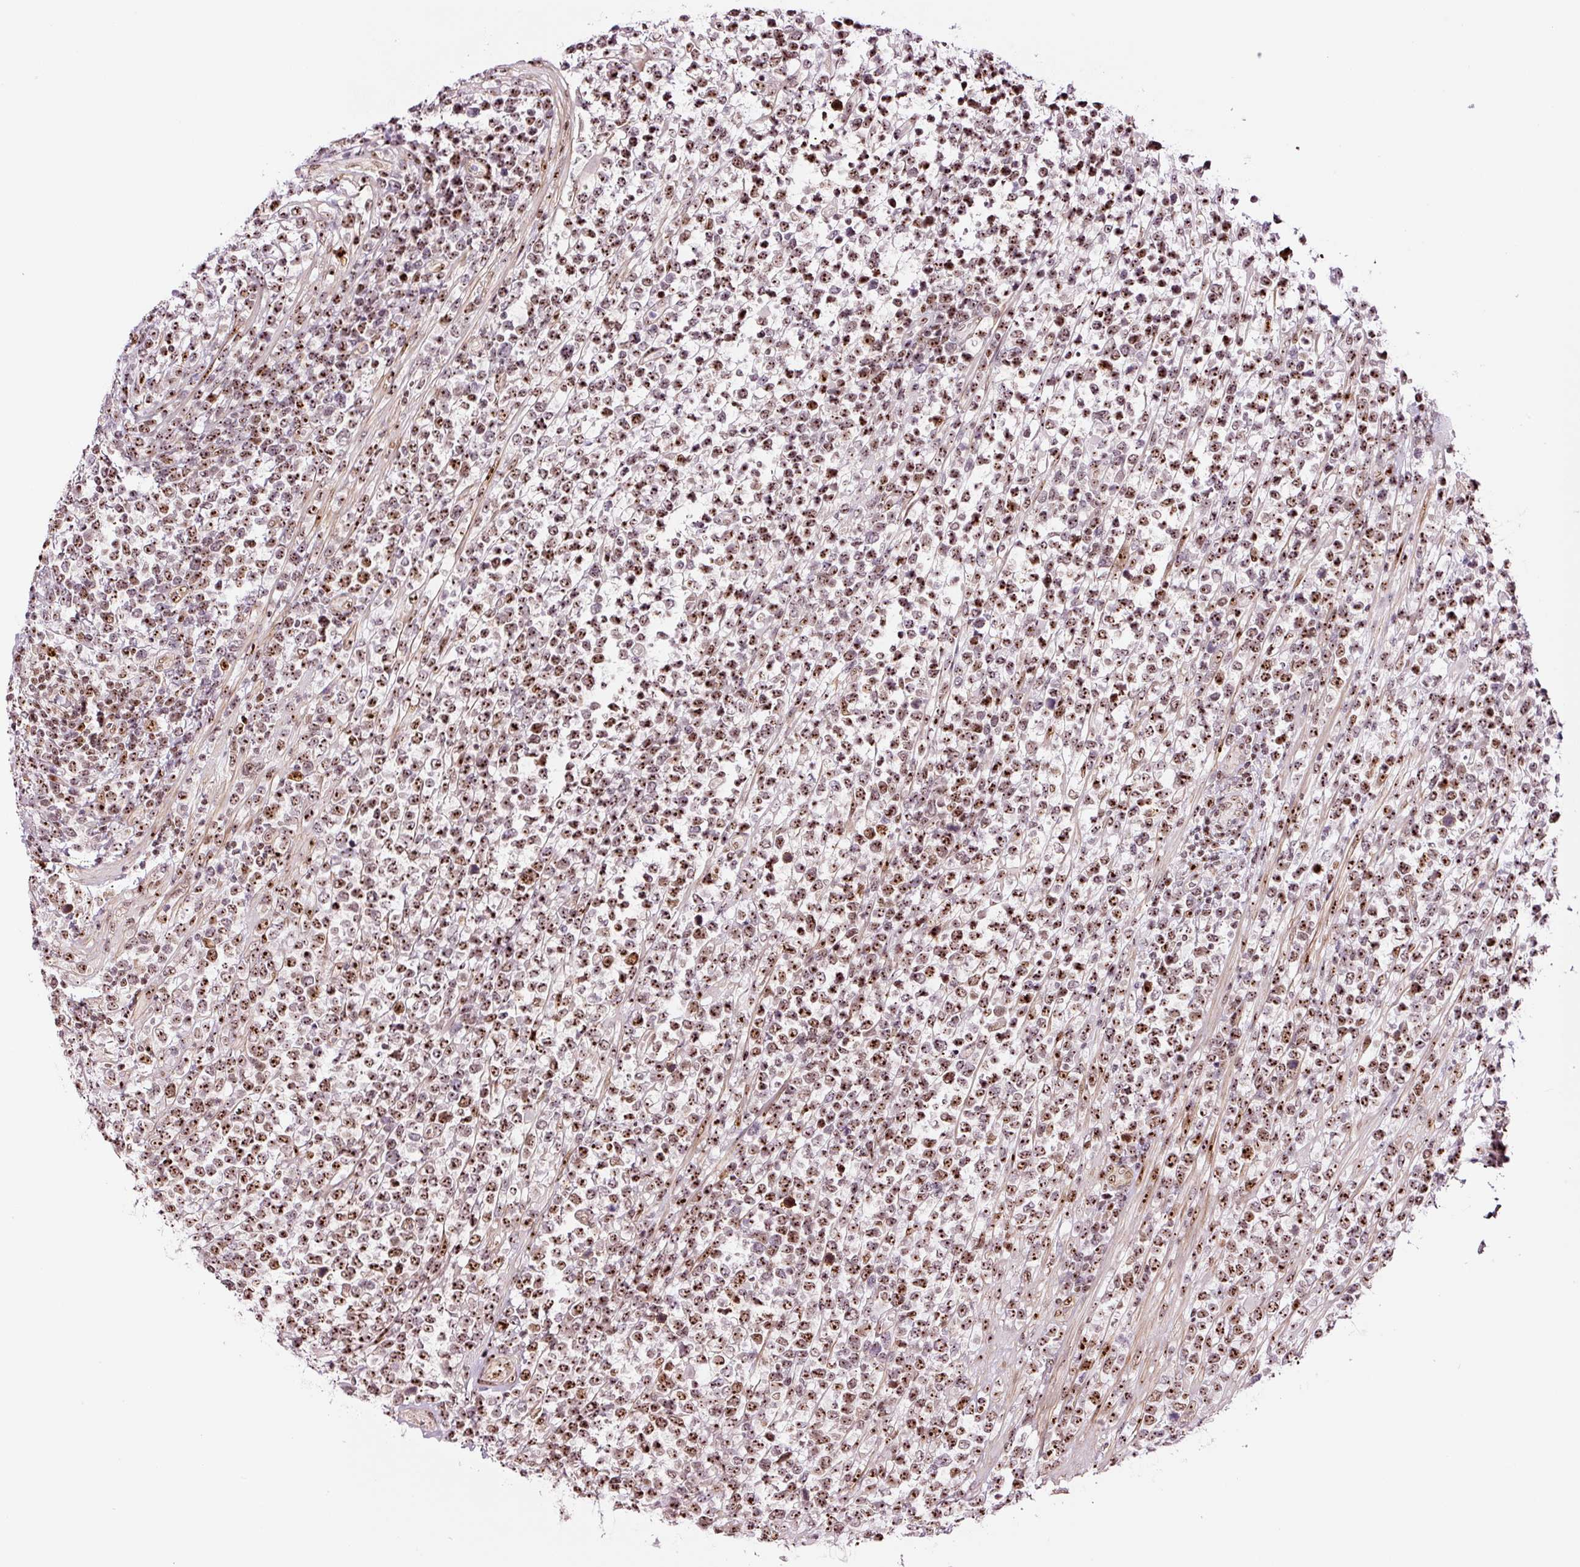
{"staining": {"intensity": "moderate", "quantity": ">75%", "location": "nuclear"}, "tissue": "lymphoma", "cell_type": "Tumor cells", "image_type": "cancer", "snomed": [{"axis": "morphology", "description": "Malignant lymphoma, non-Hodgkin's type, High grade"}, {"axis": "topography", "description": "Soft tissue"}], "caption": "Protein expression analysis of lymphoma exhibits moderate nuclear staining in about >75% of tumor cells.", "gene": "GNL3", "patient": {"sex": "female", "age": 56}}